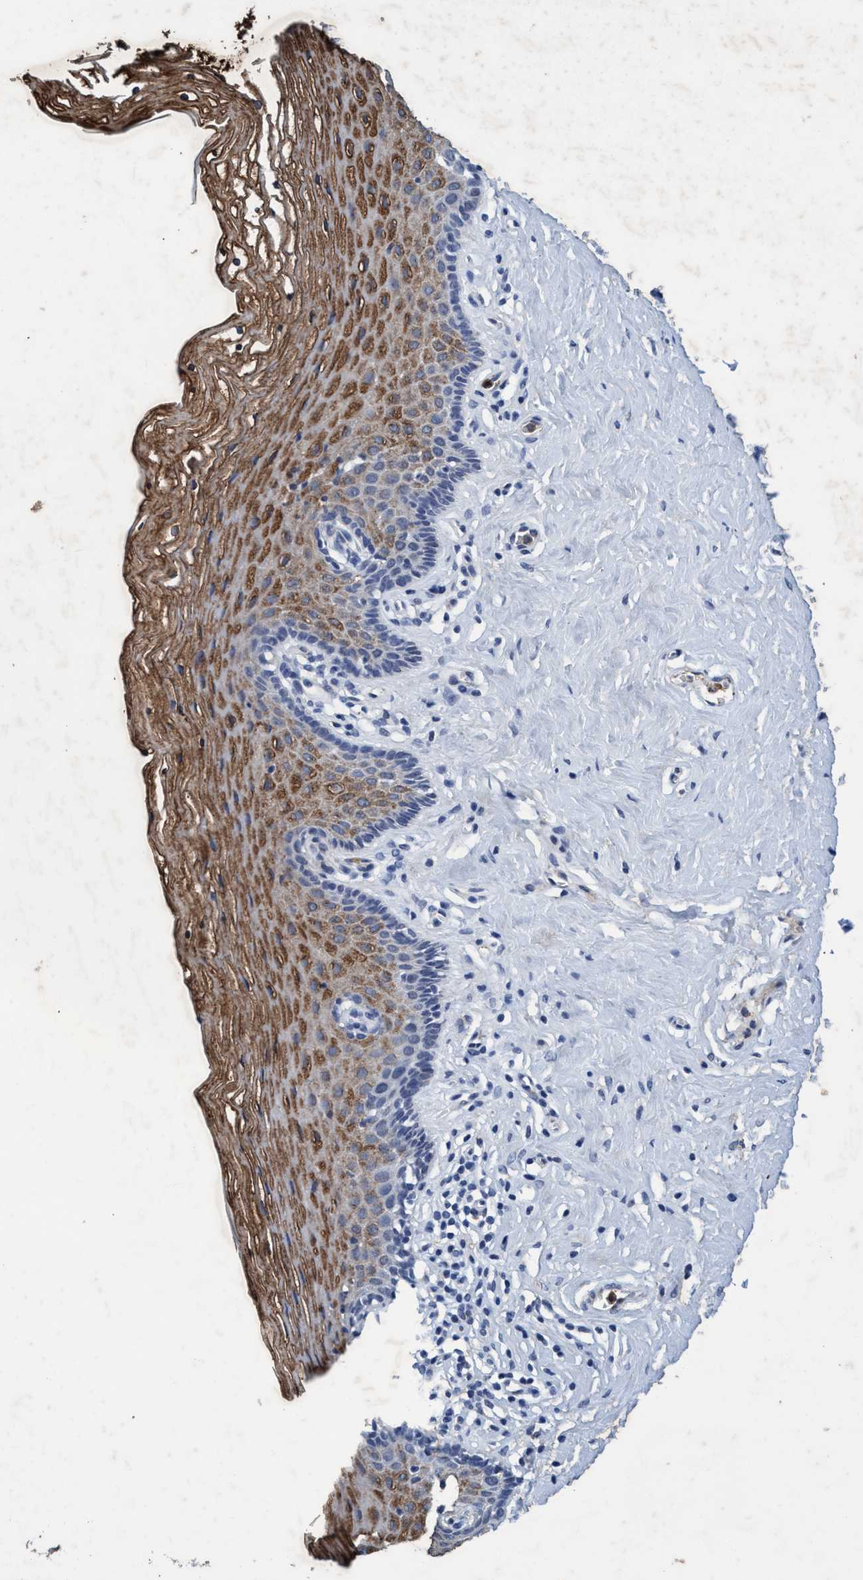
{"staining": {"intensity": "moderate", "quantity": ">75%", "location": "cytoplasmic/membranous"}, "tissue": "vagina", "cell_type": "Squamous epithelial cells", "image_type": "normal", "snomed": [{"axis": "morphology", "description": "Normal tissue, NOS"}, {"axis": "topography", "description": "Vagina"}], "caption": "A micrograph of vagina stained for a protein demonstrates moderate cytoplasmic/membranous brown staining in squamous epithelial cells.", "gene": "GRB14", "patient": {"sex": "female", "age": 32}}